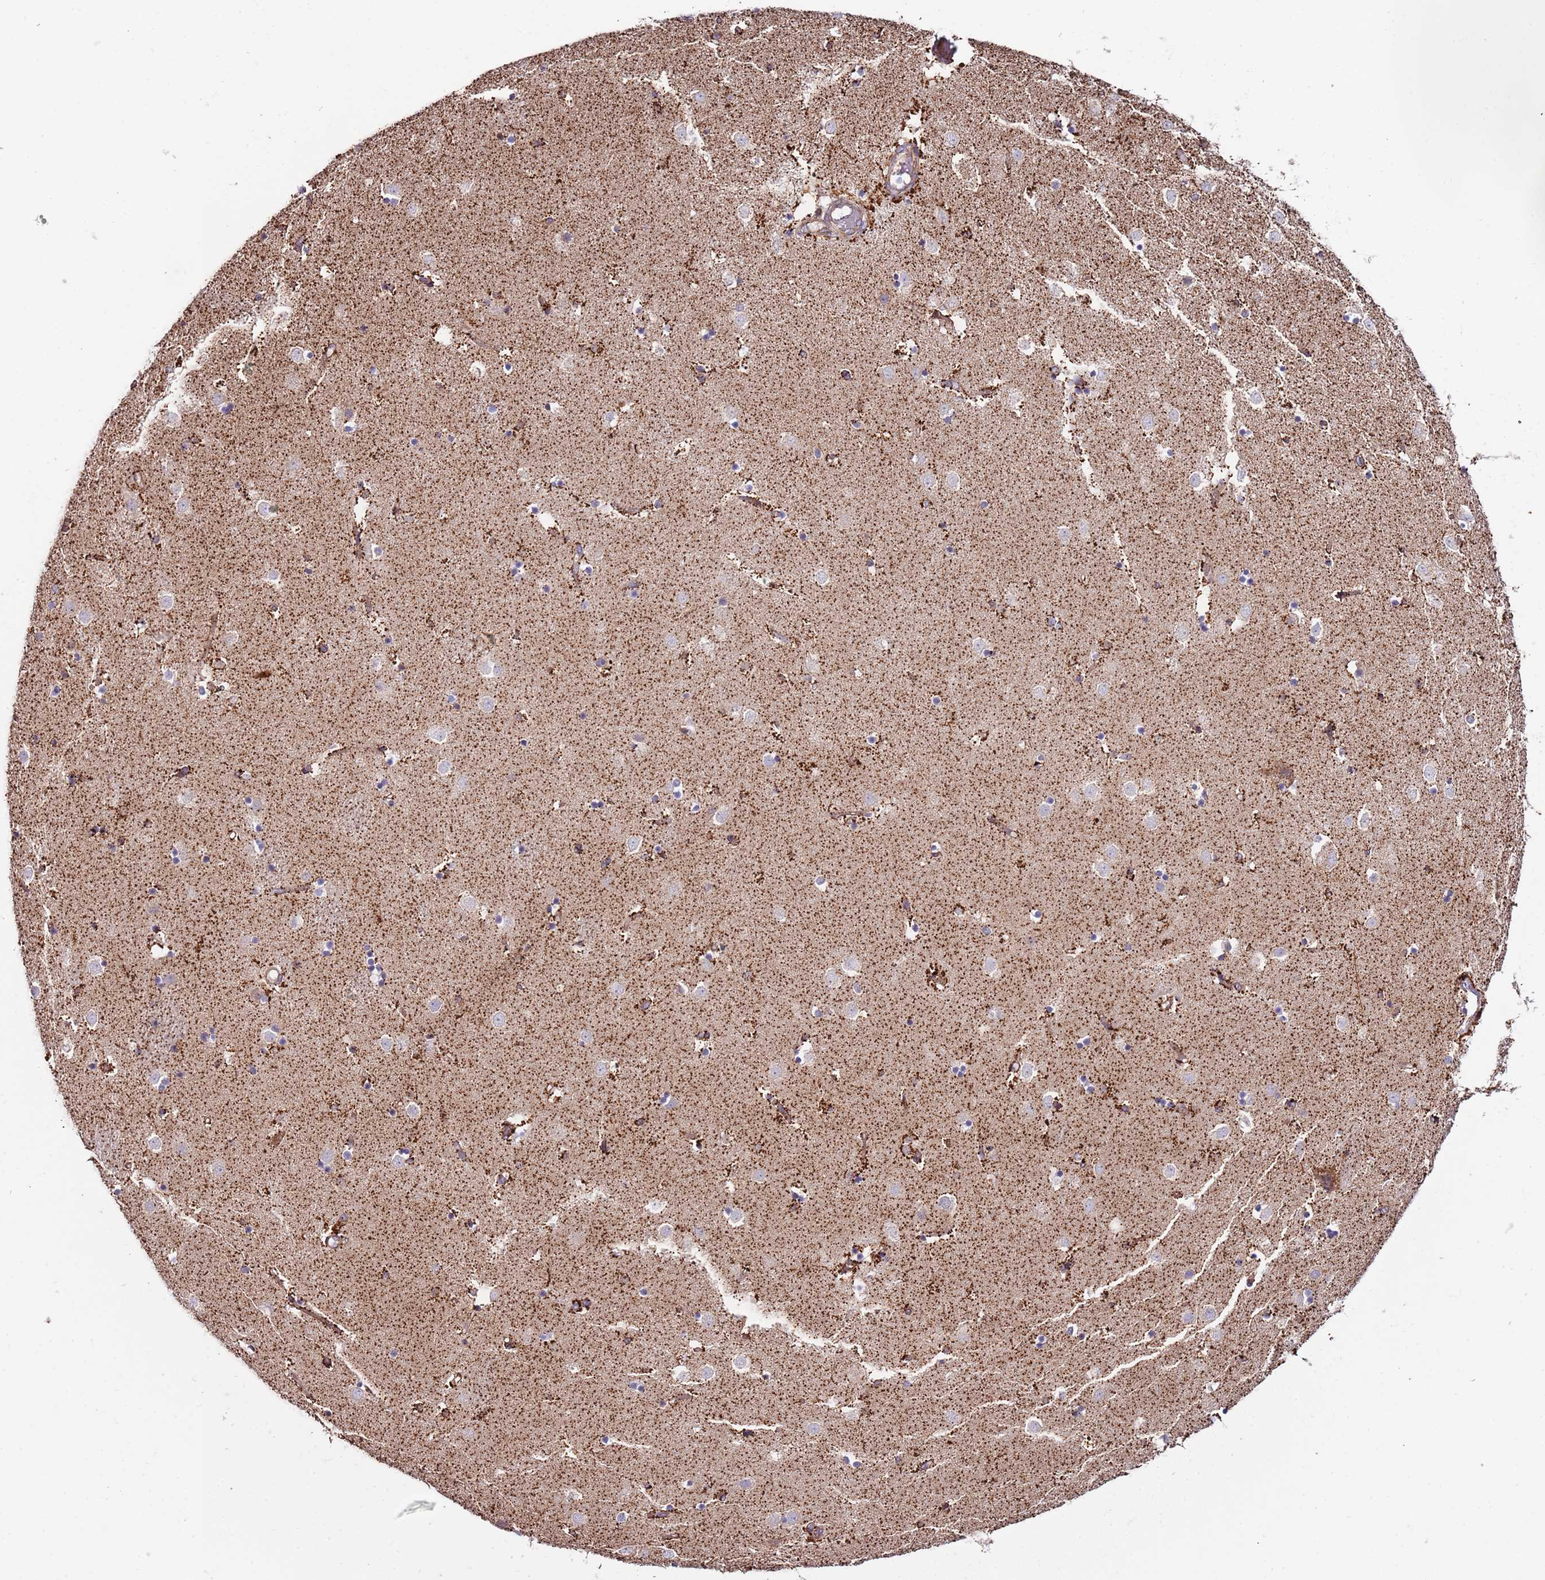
{"staining": {"intensity": "negative", "quantity": "none", "location": "none"}, "tissue": "caudate", "cell_type": "Glial cells", "image_type": "normal", "snomed": [{"axis": "morphology", "description": "Normal tissue, NOS"}, {"axis": "topography", "description": "Lateral ventricle wall"}], "caption": "This is an IHC micrograph of normal human caudate. There is no expression in glial cells.", "gene": "DOCK6", "patient": {"sex": "female", "age": 52}}